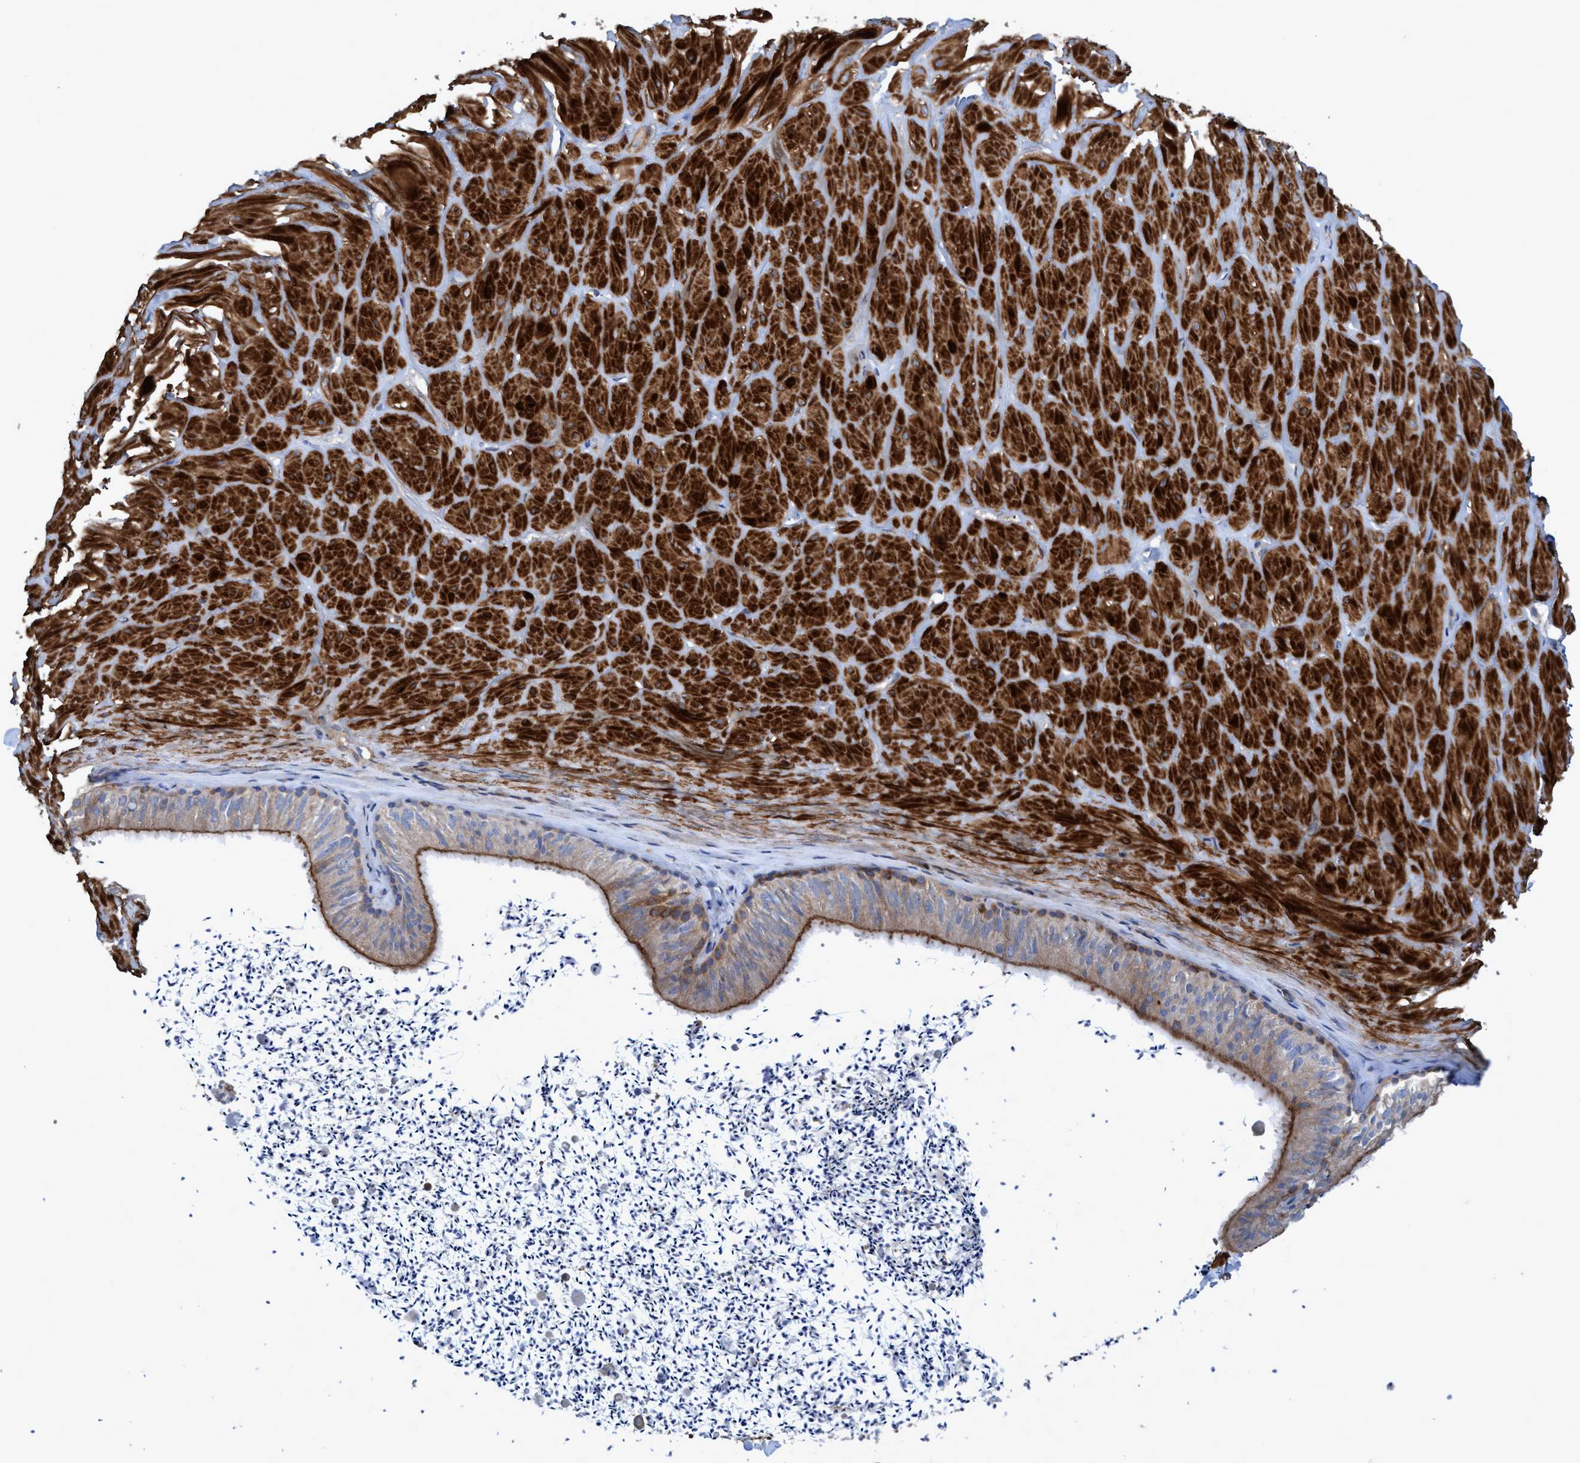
{"staining": {"intensity": "negative", "quantity": "none", "location": "none"}, "tissue": "adipose tissue", "cell_type": "Adipocytes", "image_type": "normal", "snomed": [{"axis": "morphology", "description": "Normal tissue, NOS"}, {"axis": "topography", "description": "Adipose tissue"}, {"axis": "topography", "description": "Vascular tissue"}, {"axis": "topography", "description": "Peripheral nerve tissue"}], "caption": "An image of adipose tissue stained for a protein reveals no brown staining in adipocytes.", "gene": "GULP1", "patient": {"sex": "male", "age": 25}}